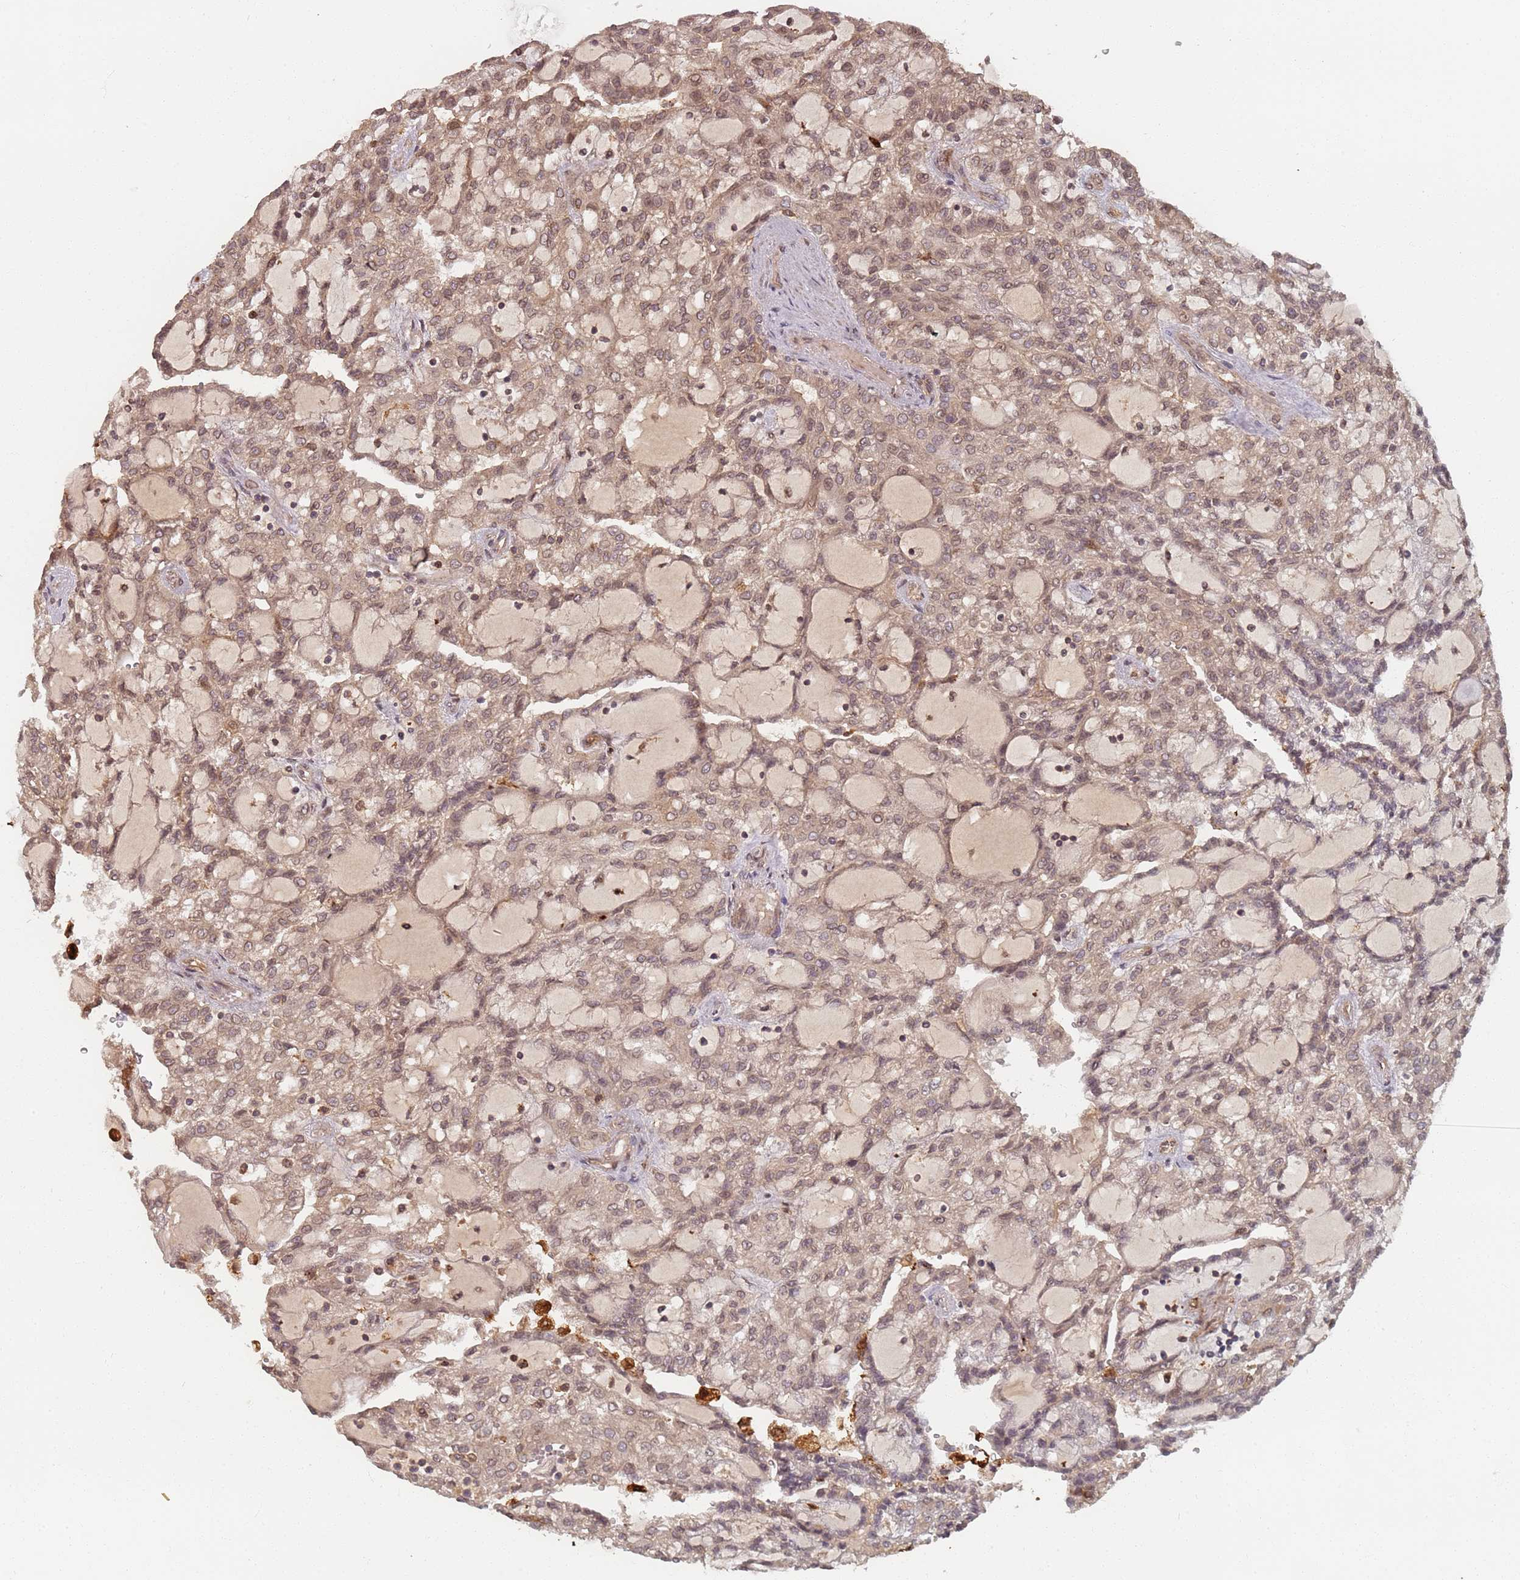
{"staining": {"intensity": "weak", "quantity": "25%-75%", "location": "cytoplasmic/membranous,nuclear"}, "tissue": "renal cancer", "cell_type": "Tumor cells", "image_type": "cancer", "snomed": [{"axis": "morphology", "description": "Adenocarcinoma, NOS"}, {"axis": "topography", "description": "Kidney"}], "caption": "Renal cancer tissue demonstrates weak cytoplasmic/membranous and nuclear expression in approximately 25%-75% of tumor cells The protein of interest is stained brown, and the nuclei are stained in blue (DAB IHC with brightfield microscopy, high magnification).", "gene": "SDCCAG8", "patient": {"sex": "male", "age": 63}}